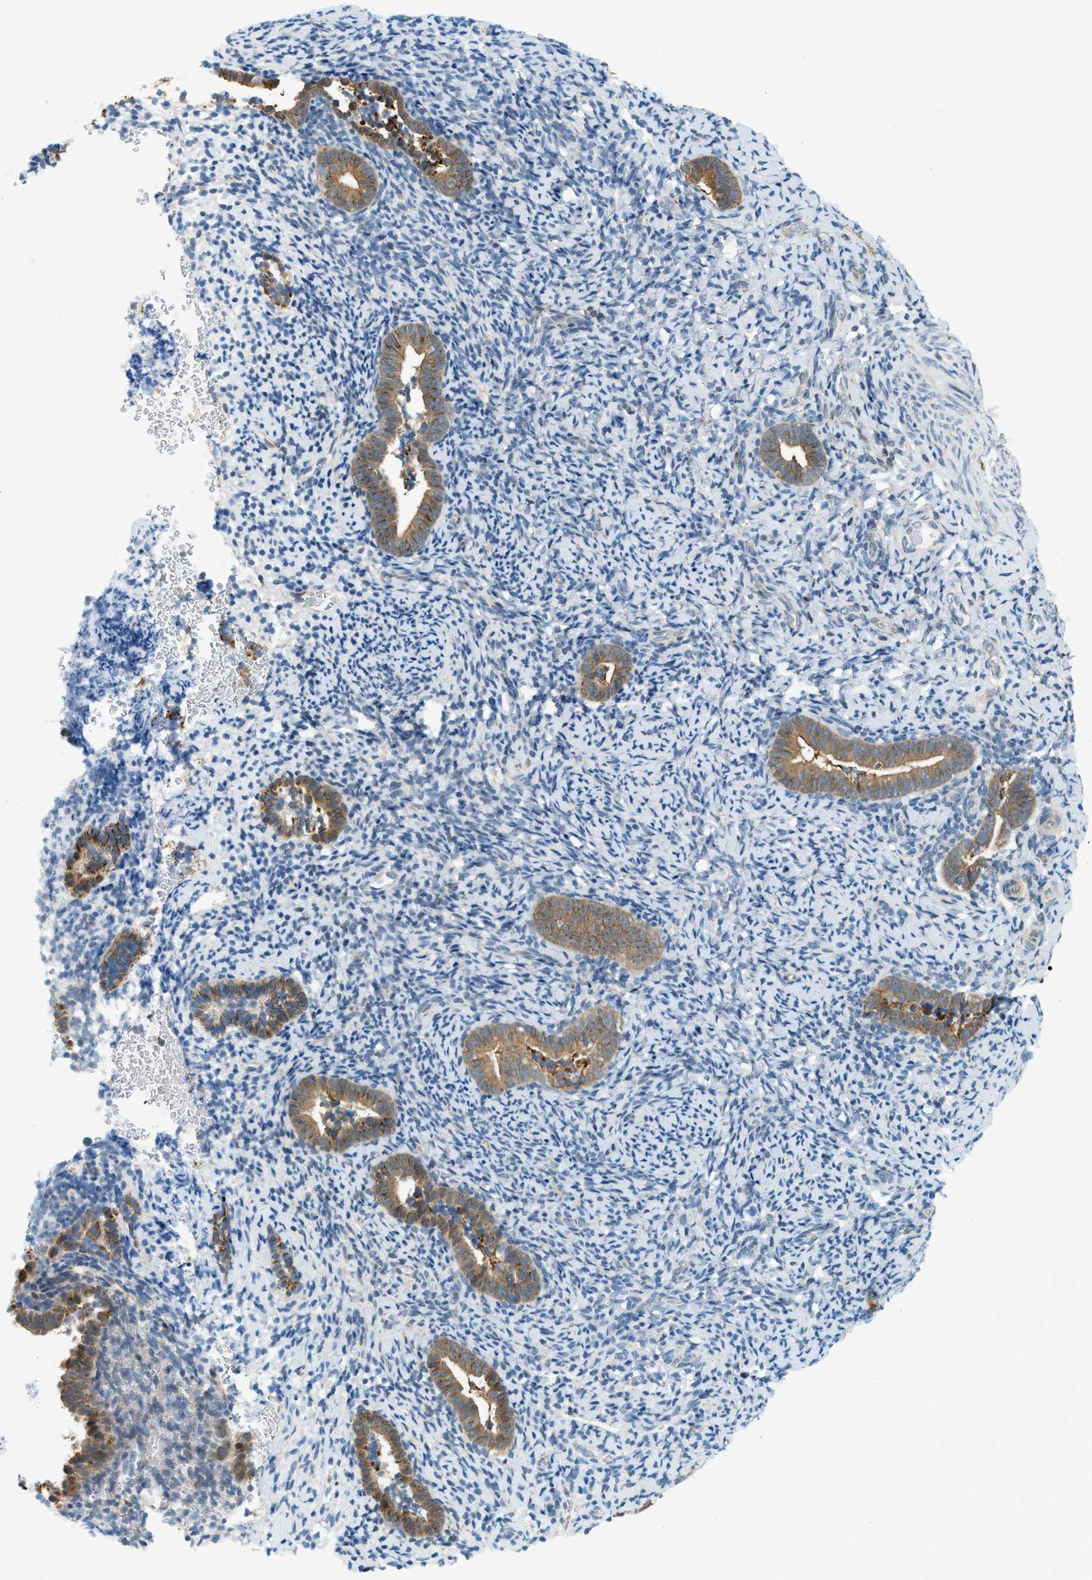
{"staining": {"intensity": "negative", "quantity": "none", "location": "none"}, "tissue": "endometrium", "cell_type": "Cells in endometrial stroma", "image_type": "normal", "snomed": [{"axis": "morphology", "description": "Normal tissue, NOS"}, {"axis": "topography", "description": "Endometrium"}], "caption": "Immunohistochemistry photomicrograph of normal endometrium stained for a protein (brown), which demonstrates no positivity in cells in endometrial stroma.", "gene": "PIGG", "patient": {"sex": "female", "age": 51}}